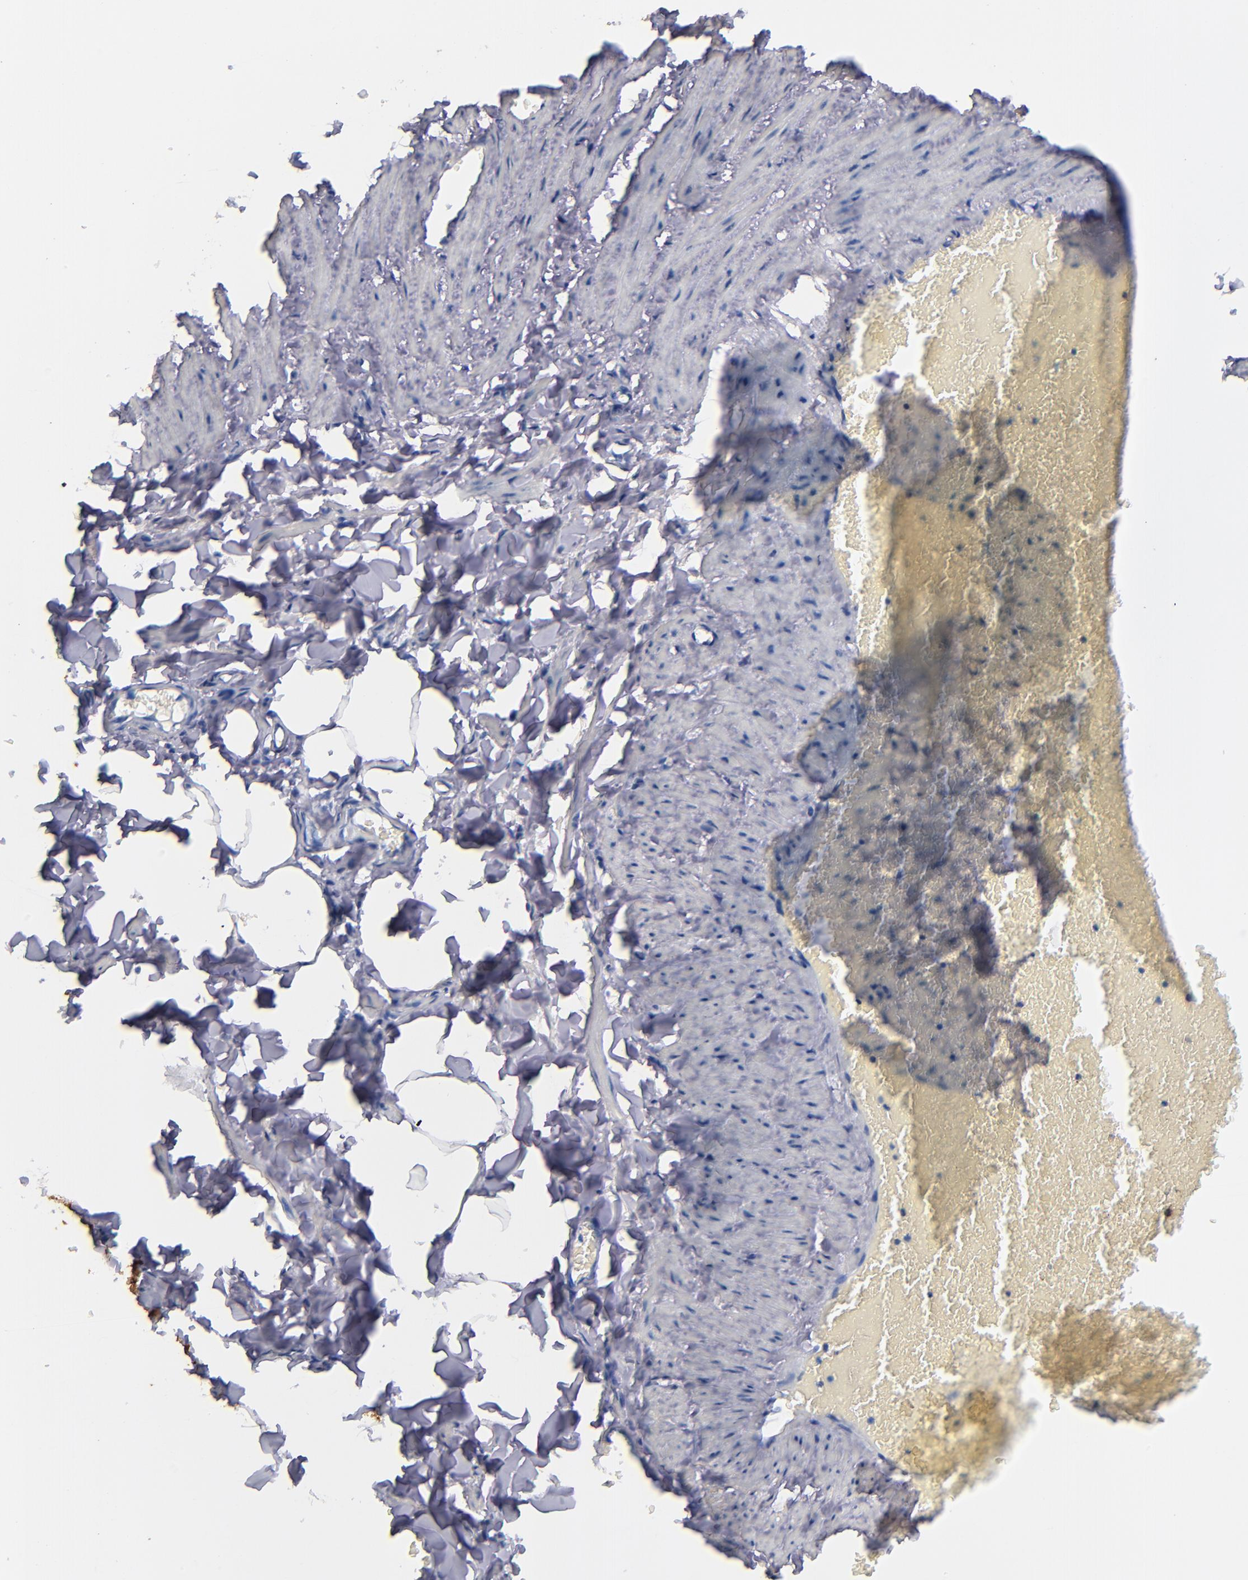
{"staining": {"intensity": "negative", "quantity": "none", "location": "none"}, "tissue": "adipose tissue", "cell_type": "Adipocytes", "image_type": "normal", "snomed": [{"axis": "morphology", "description": "Normal tissue, NOS"}, {"axis": "topography", "description": "Vascular tissue"}], "caption": "Human adipose tissue stained for a protein using immunohistochemistry (IHC) demonstrates no expression in adipocytes.", "gene": "CNTNAP2", "patient": {"sex": "male", "age": 41}}